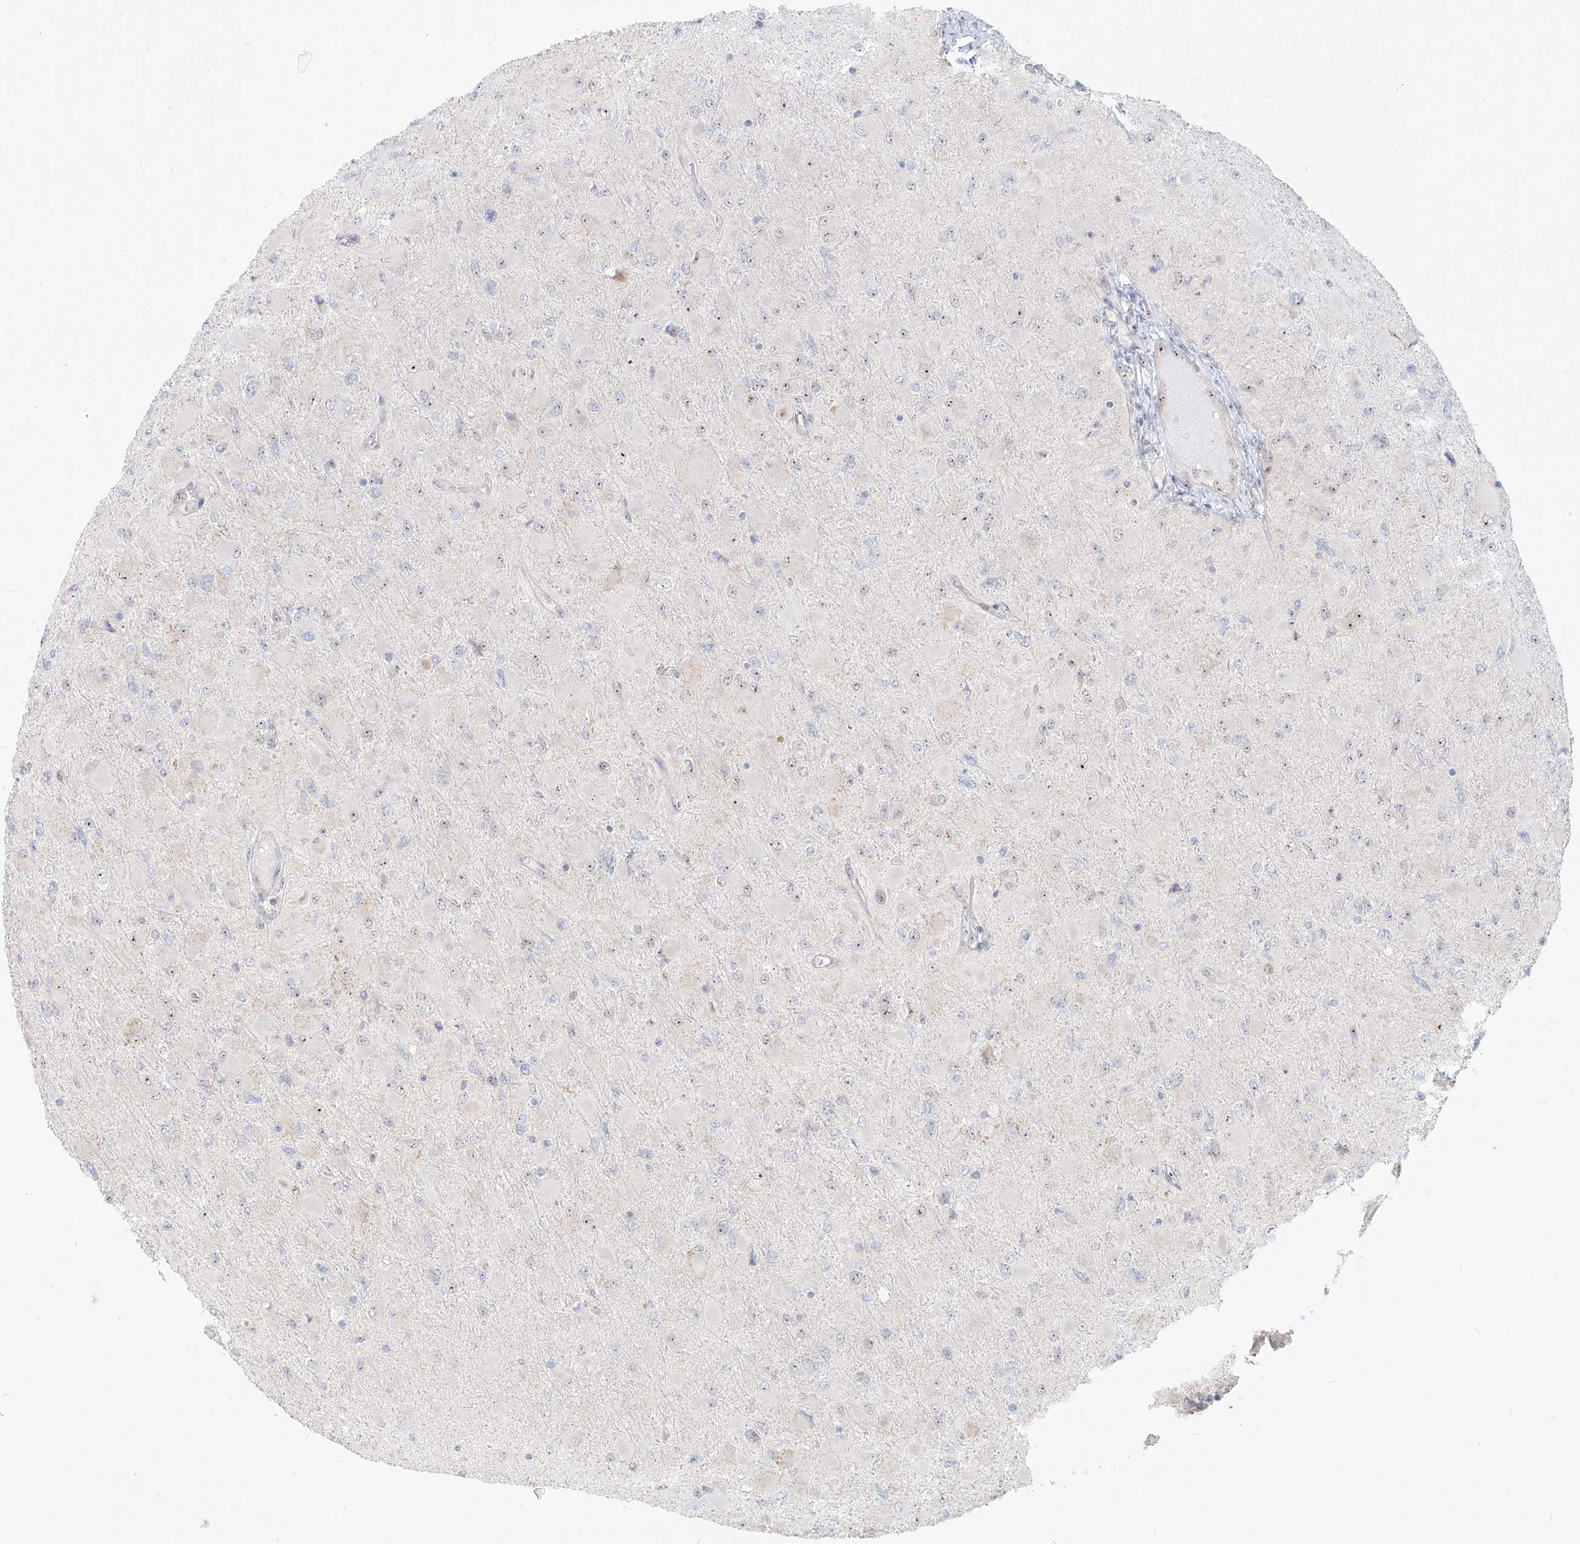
{"staining": {"intensity": "weak", "quantity": "25%-75%", "location": "nuclear"}, "tissue": "glioma", "cell_type": "Tumor cells", "image_type": "cancer", "snomed": [{"axis": "morphology", "description": "Glioma, malignant, High grade"}, {"axis": "topography", "description": "Cerebral cortex"}], "caption": "Immunohistochemical staining of human high-grade glioma (malignant) shows low levels of weak nuclear expression in approximately 25%-75% of tumor cells.", "gene": "BYSL", "patient": {"sex": "female", "age": 36}}